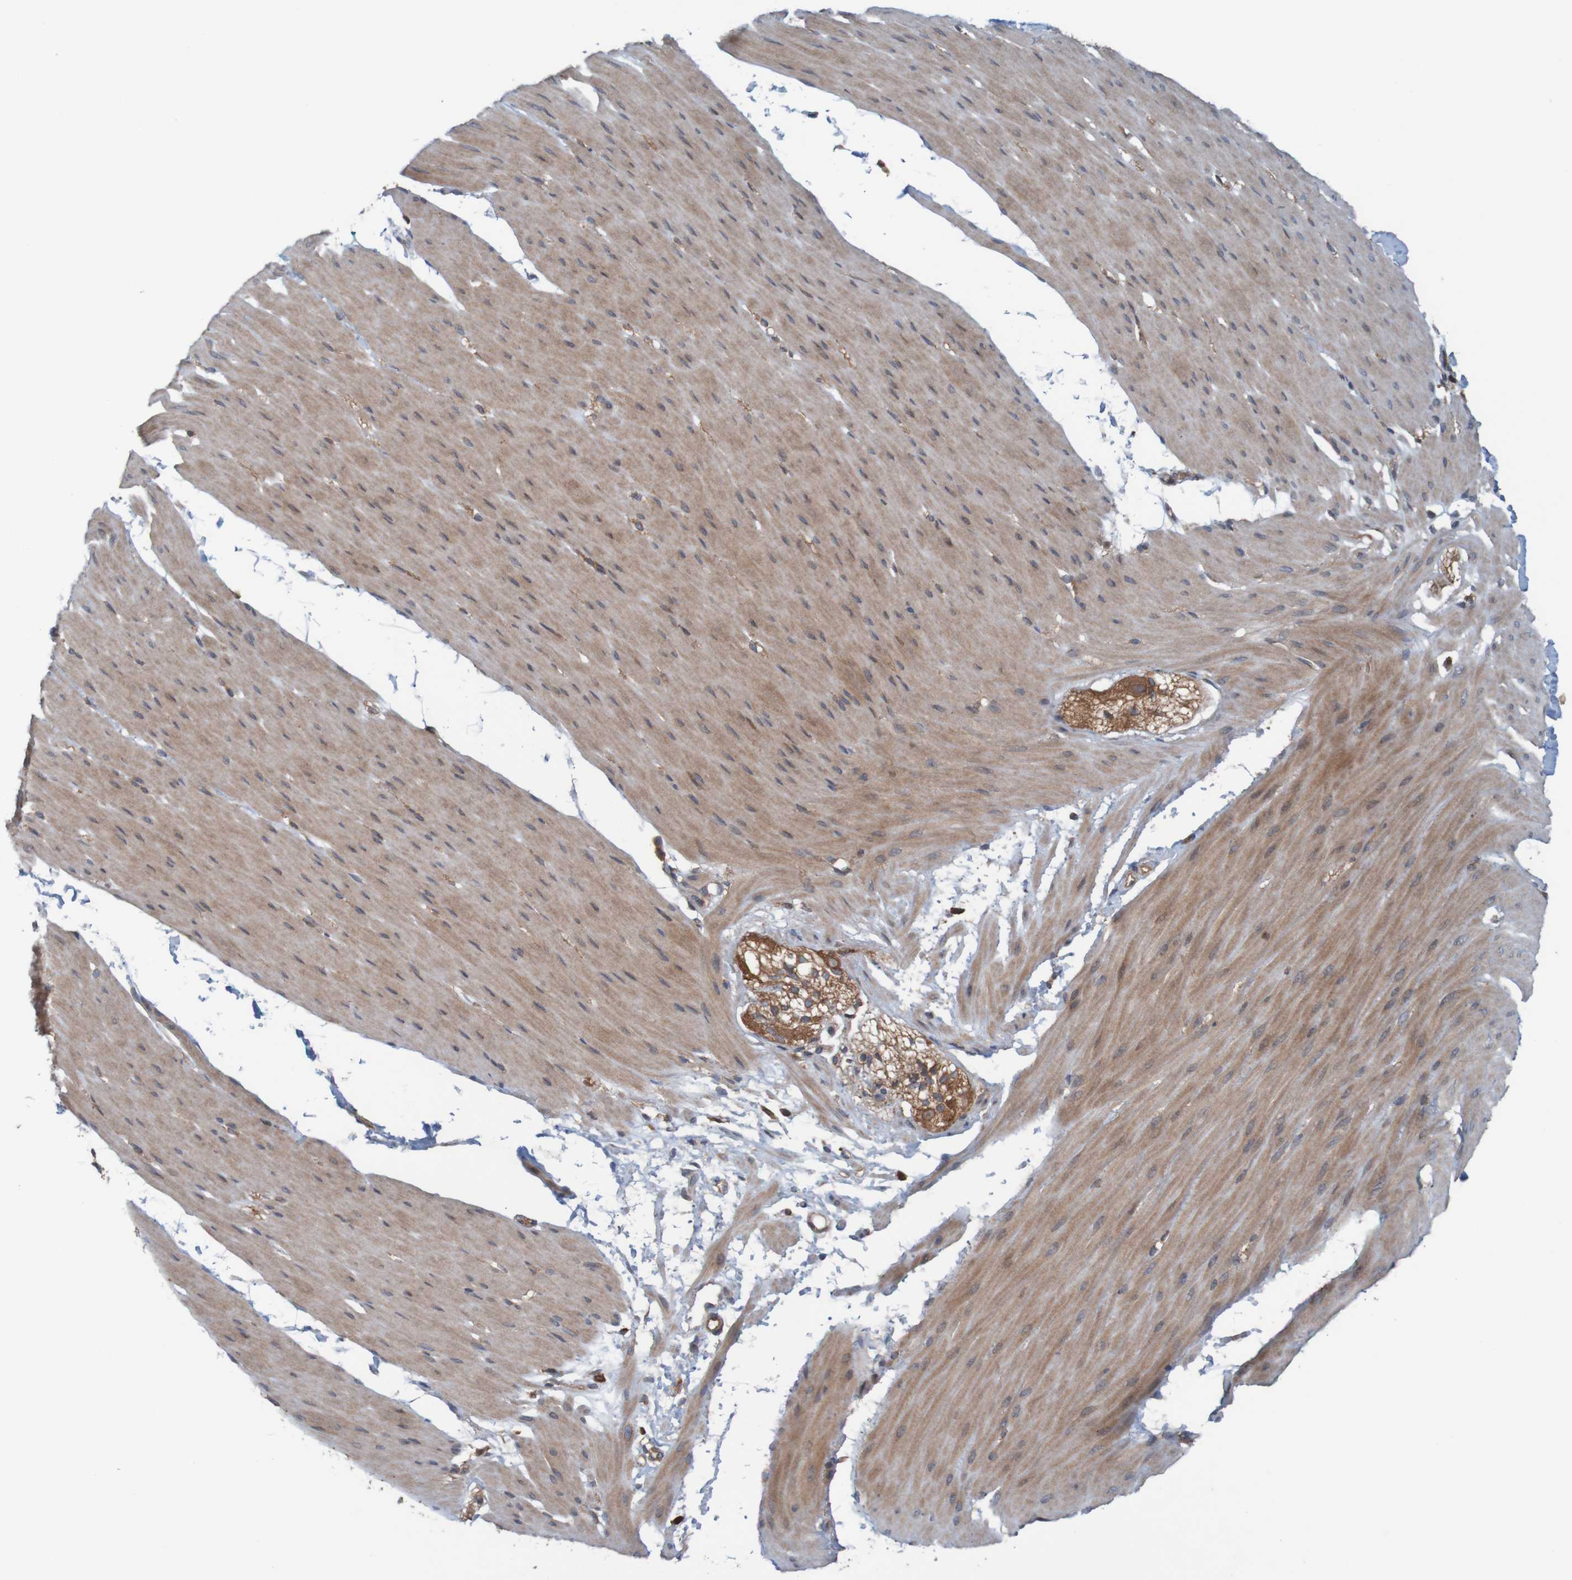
{"staining": {"intensity": "moderate", "quantity": ">75%", "location": "cytoplasmic/membranous"}, "tissue": "smooth muscle", "cell_type": "Smooth muscle cells", "image_type": "normal", "snomed": [{"axis": "morphology", "description": "Normal tissue, NOS"}, {"axis": "topography", "description": "Smooth muscle"}, {"axis": "topography", "description": "Colon"}], "caption": "Benign smooth muscle displays moderate cytoplasmic/membranous staining in approximately >75% of smooth muscle cells, visualized by immunohistochemistry. The staining was performed using DAB (3,3'-diaminobenzidine), with brown indicating positive protein expression. Nuclei are stained blue with hematoxylin.", "gene": "ARHGEF11", "patient": {"sex": "male", "age": 67}}